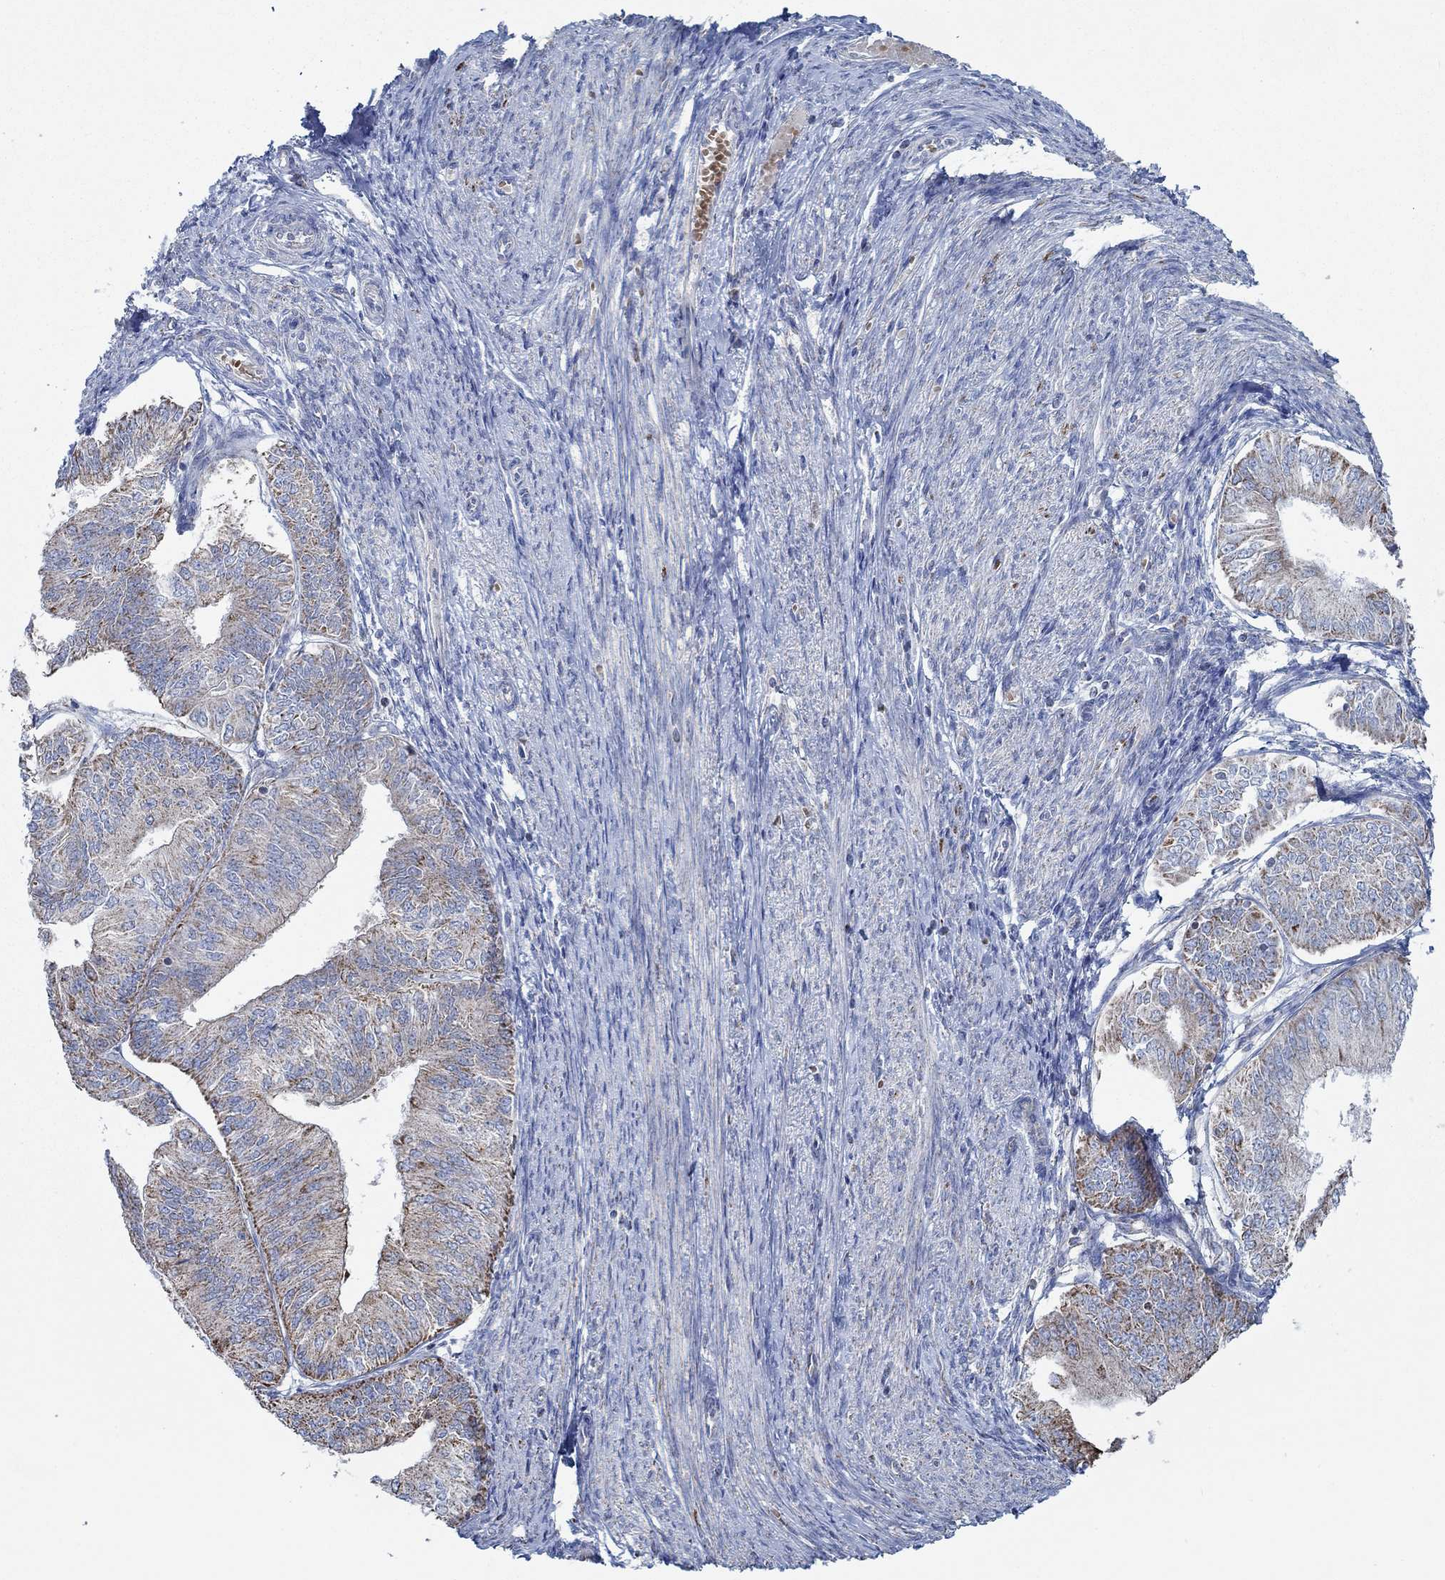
{"staining": {"intensity": "strong", "quantity": "<25%", "location": "cytoplasmic/membranous"}, "tissue": "endometrial cancer", "cell_type": "Tumor cells", "image_type": "cancer", "snomed": [{"axis": "morphology", "description": "Adenocarcinoma, NOS"}, {"axis": "topography", "description": "Endometrium"}], "caption": "This is a photomicrograph of immunohistochemistry (IHC) staining of endometrial adenocarcinoma, which shows strong staining in the cytoplasmic/membranous of tumor cells.", "gene": "GLOD5", "patient": {"sex": "female", "age": 58}}